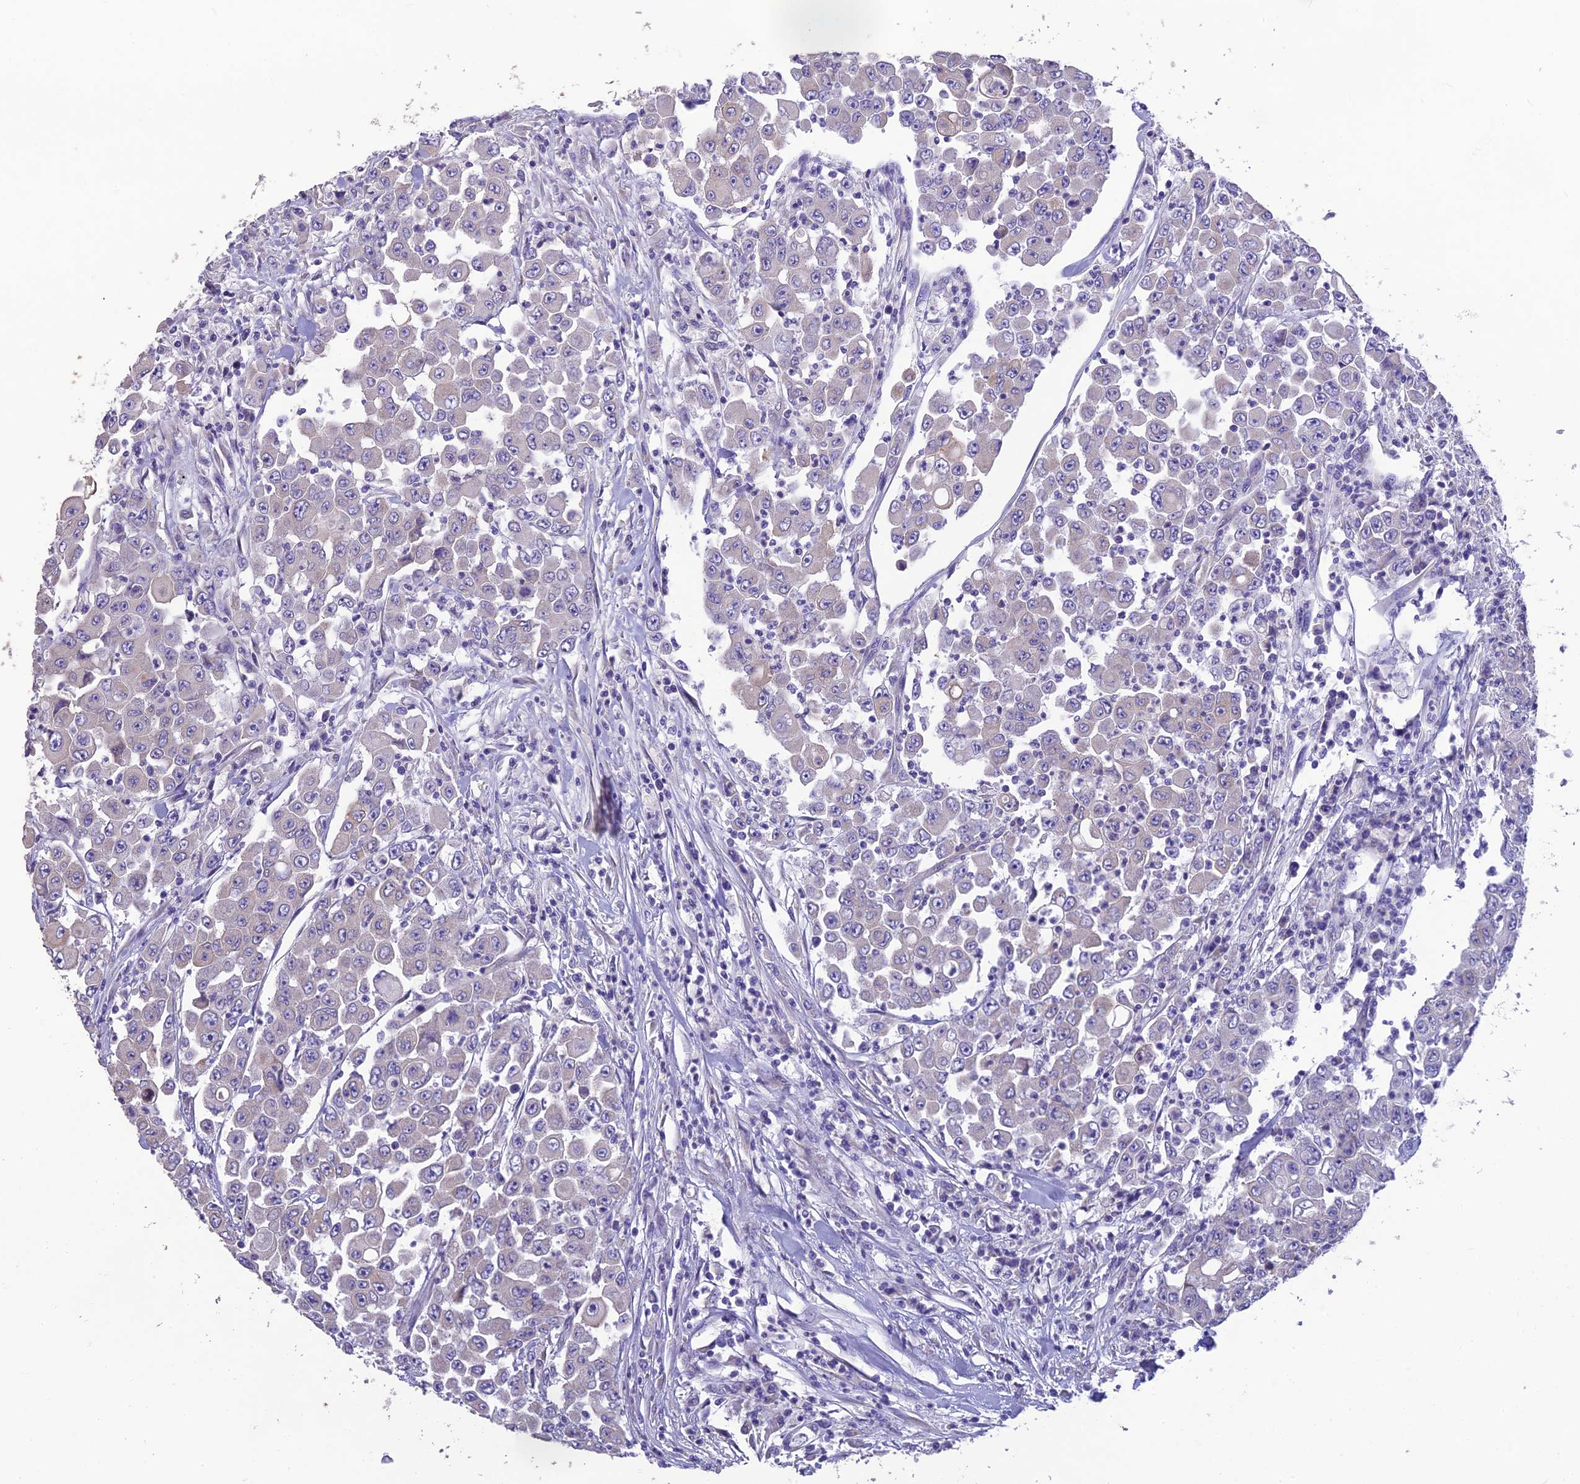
{"staining": {"intensity": "weak", "quantity": "<25%", "location": "cytoplasmic/membranous"}, "tissue": "colorectal cancer", "cell_type": "Tumor cells", "image_type": "cancer", "snomed": [{"axis": "morphology", "description": "Adenocarcinoma, NOS"}, {"axis": "topography", "description": "Colon"}], "caption": "This is a histopathology image of immunohistochemistry (IHC) staining of colorectal adenocarcinoma, which shows no positivity in tumor cells.", "gene": "HSD17B2", "patient": {"sex": "male", "age": 51}}